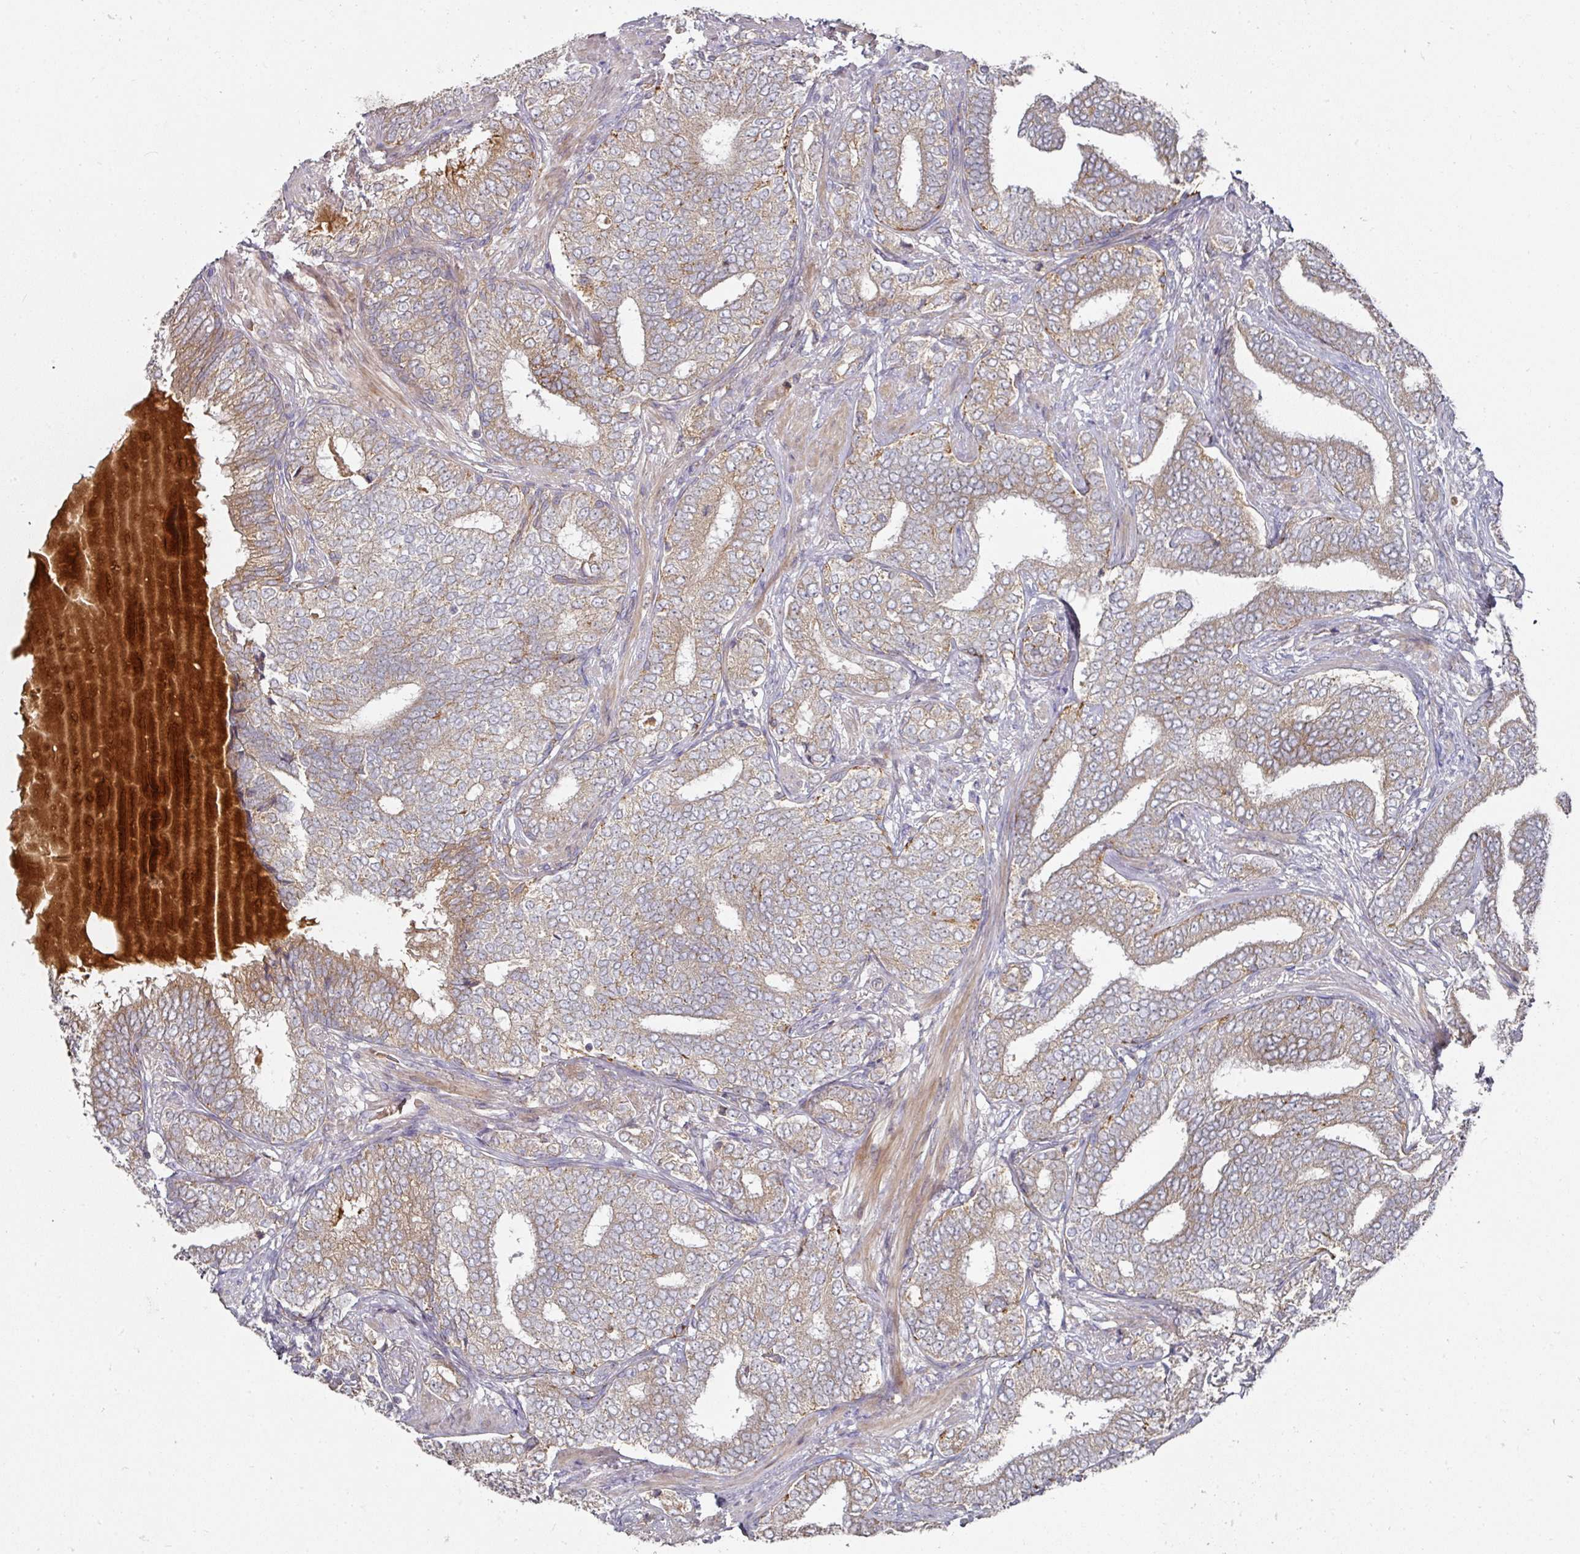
{"staining": {"intensity": "weak", "quantity": "<25%", "location": "cytoplasmic/membranous"}, "tissue": "prostate cancer", "cell_type": "Tumor cells", "image_type": "cancer", "snomed": [{"axis": "morphology", "description": "Adenocarcinoma, High grade"}, {"axis": "topography", "description": "Prostate"}], "caption": "Micrograph shows no significant protein expression in tumor cells of high-grade adenocarcinoma (prostate). Nuclei are stained in blue.", "gene": "DNAJC7", "patient": {"sex": "male", "age": 72}}